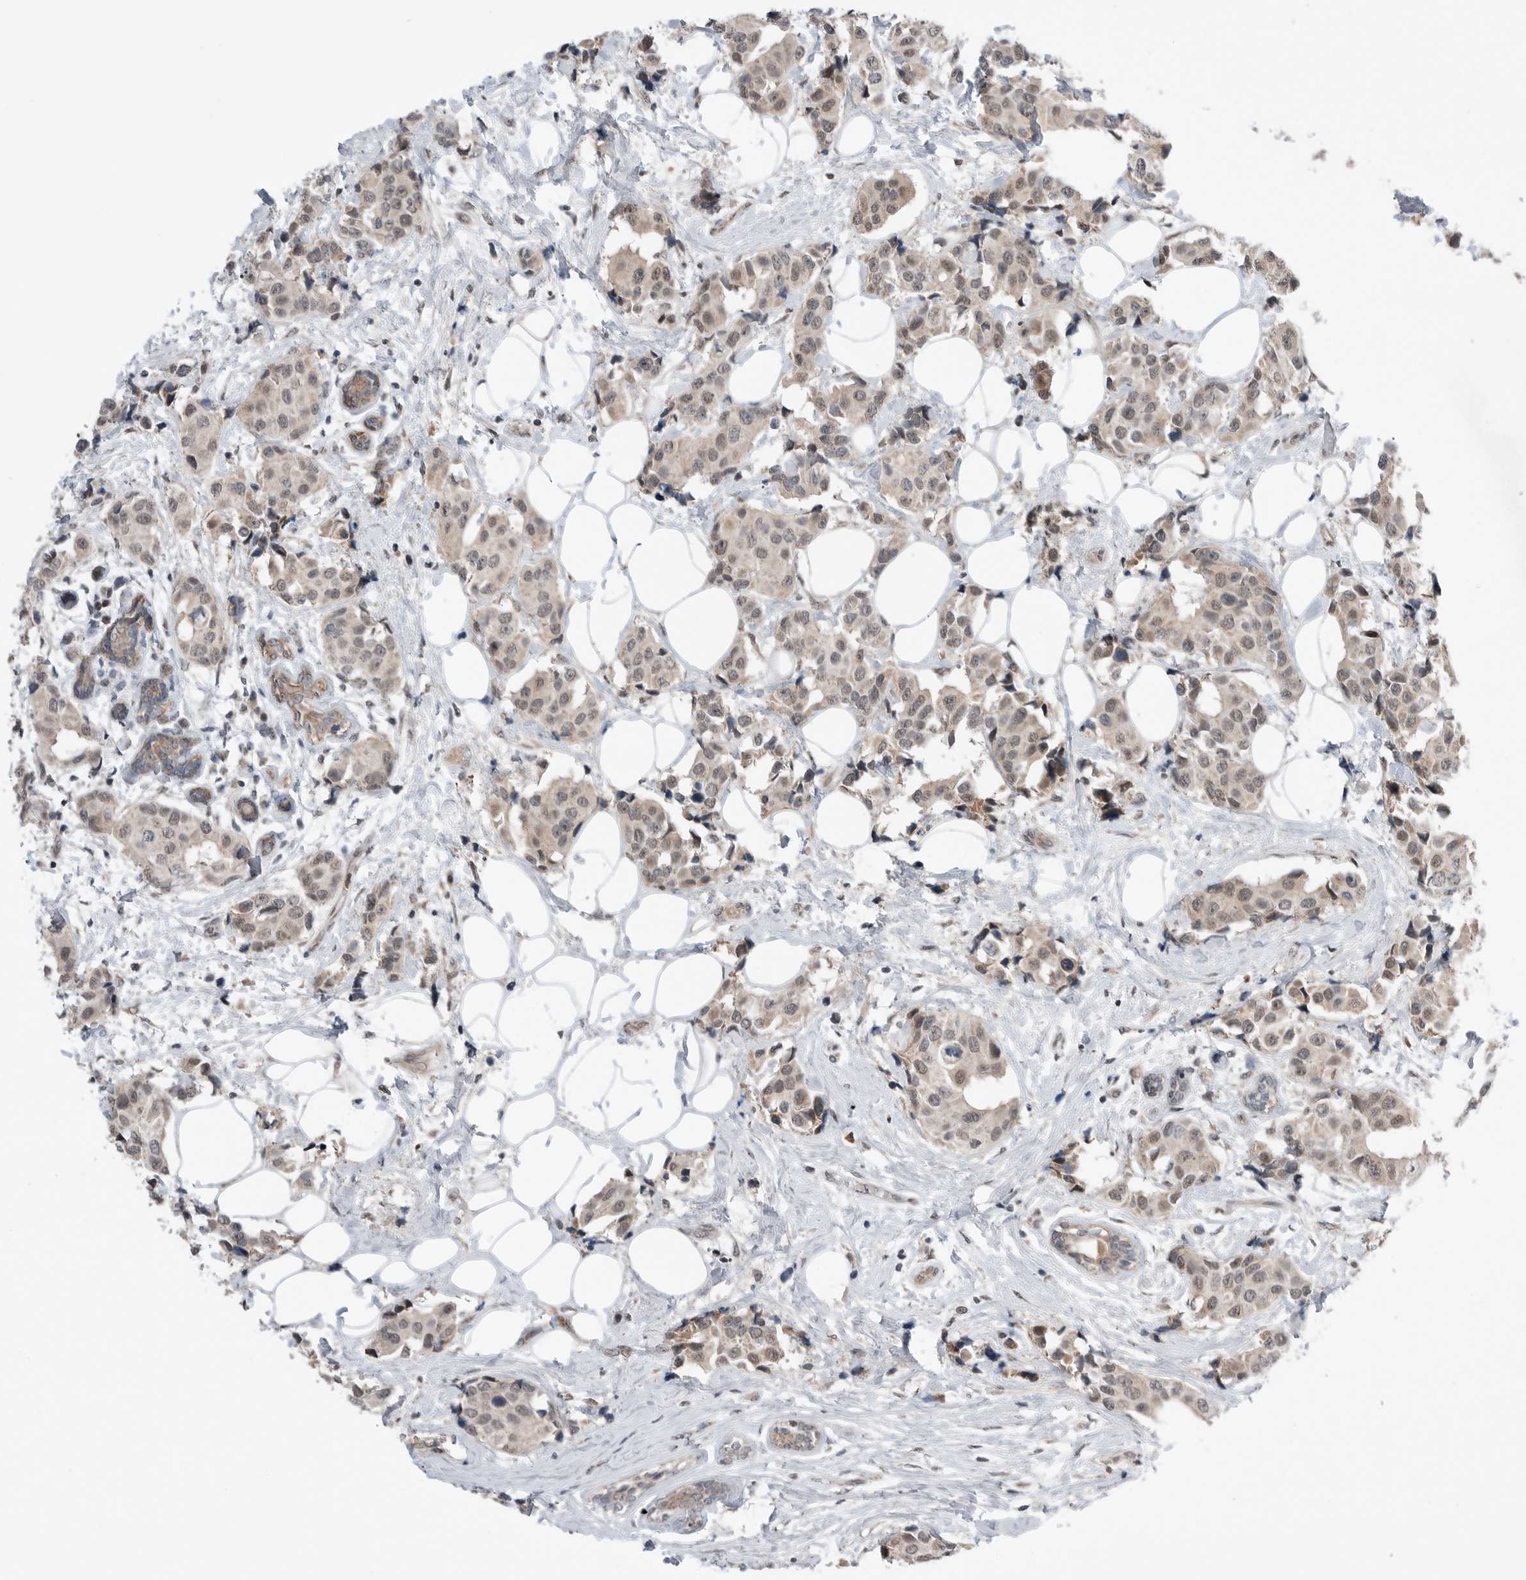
{"staining": {"intensity": "weak", "quantity": ">75%", "location": "cytoplasmic/membranous,nuclear"}, "tissue": "breast cancer", "cell_type": "Tumor cells", "image_type": "cancer", "snomed": [{"axis": "morphology", "description": "Normal tissue, NOS"}, {"axis": "morphology", "description": "Duct carcinoma"}, {"axis": "topography", "description": "Breast"}], "caption": "Breast infiltrating ductal carcinoma stained with a protein marker demonstrates weak staining in tumor cells.", "gene": "NTAQ1", "patient": {"sex": "female", "age": 39}}